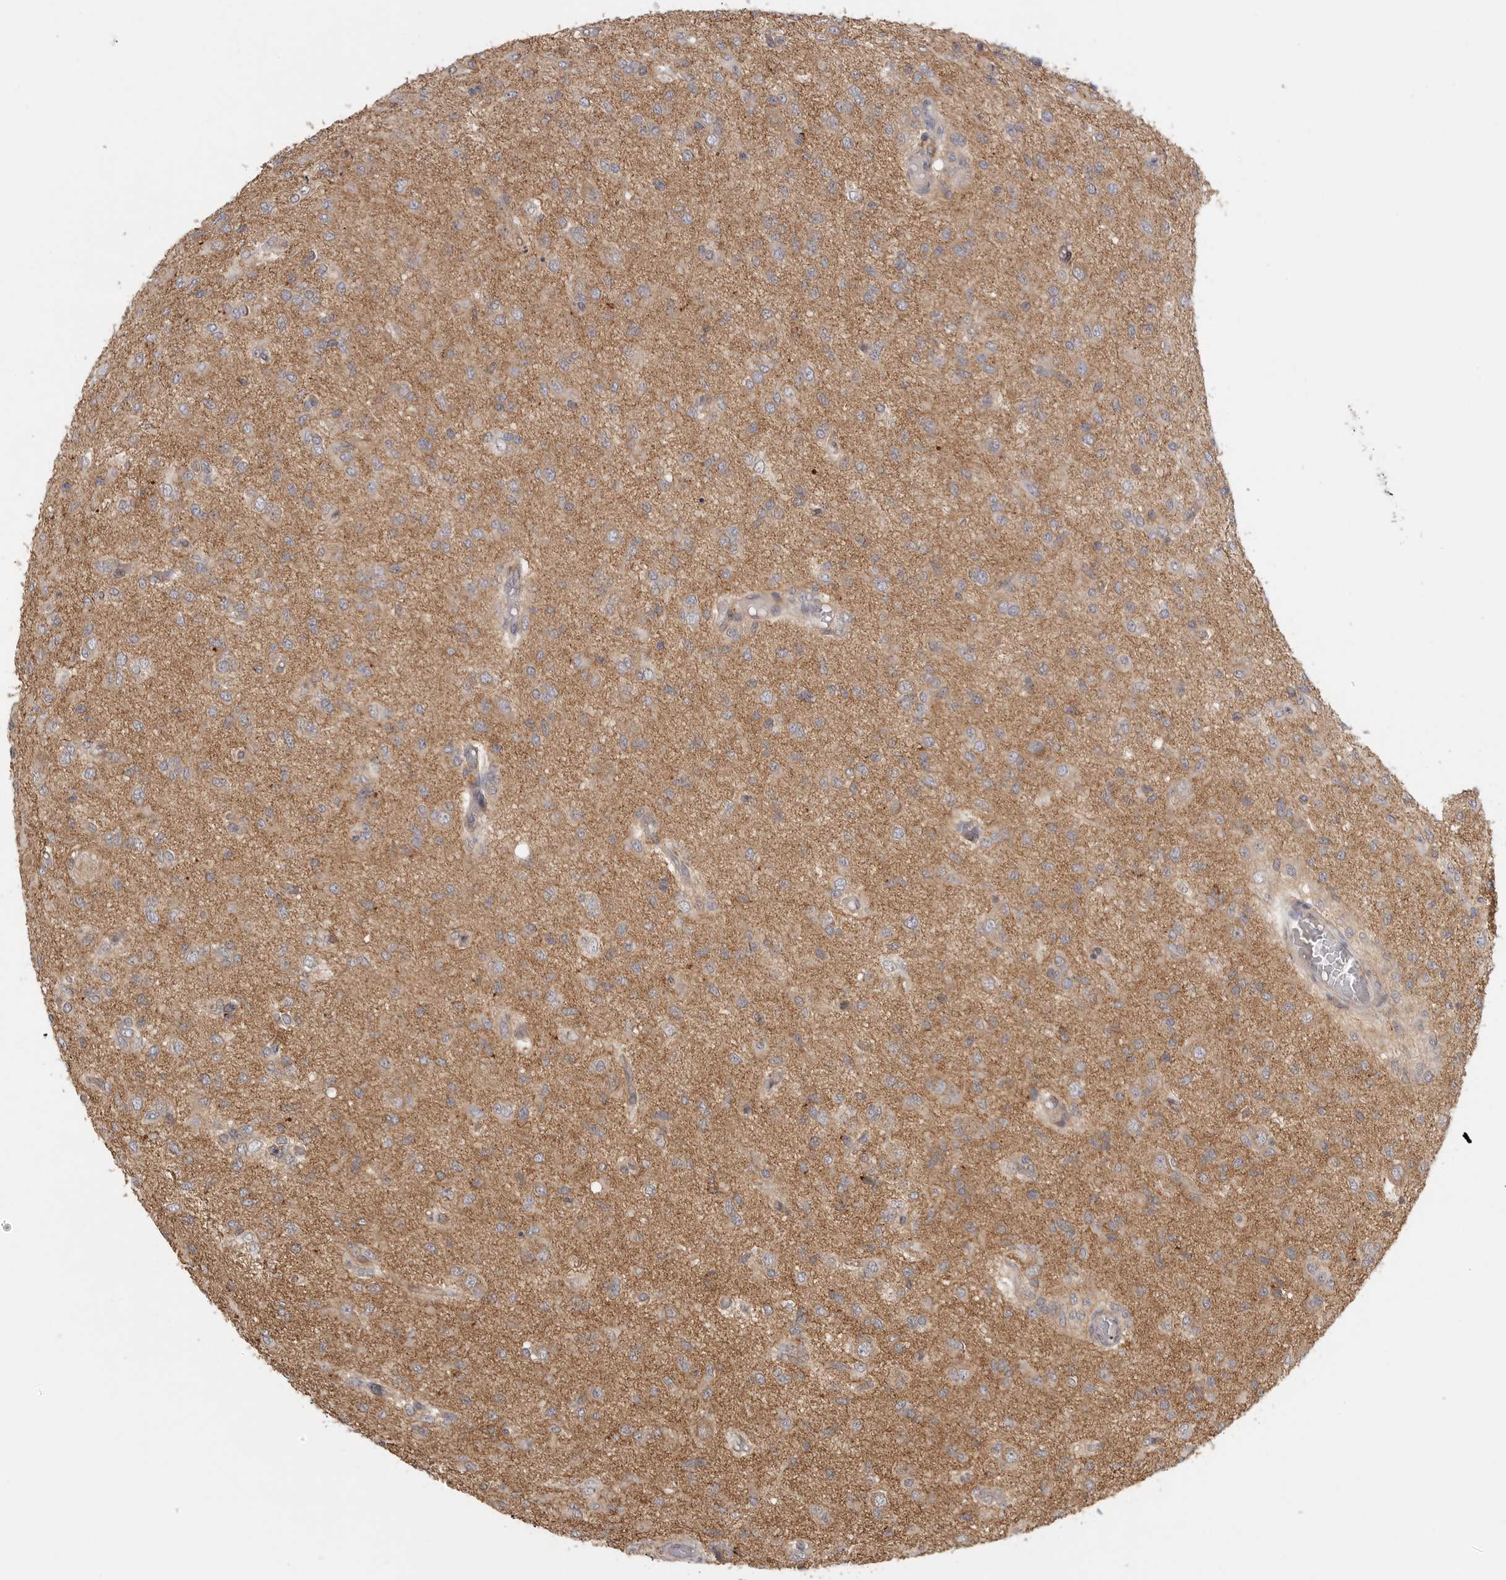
{"staining": {"intensity": "weak", "quantity": ">75%", "location": "cytoplasmic/membranous"}, "tissue": "glioma", "cell_type": "Tumor cells", "image_type": "cancer", "snomed": [{"axis": "morphology", "description": "Glioma, malignant, High grade"}, {"axis": "topography", "description": "Brain"}], "caption": "Protein staining shows weak cytoplasmic/membranous positivity in approximately >75% of tumor cells in malignant high-grade glioma.", "gene": "ZNF232", "patient": {"sex": "female", "age": 59}}